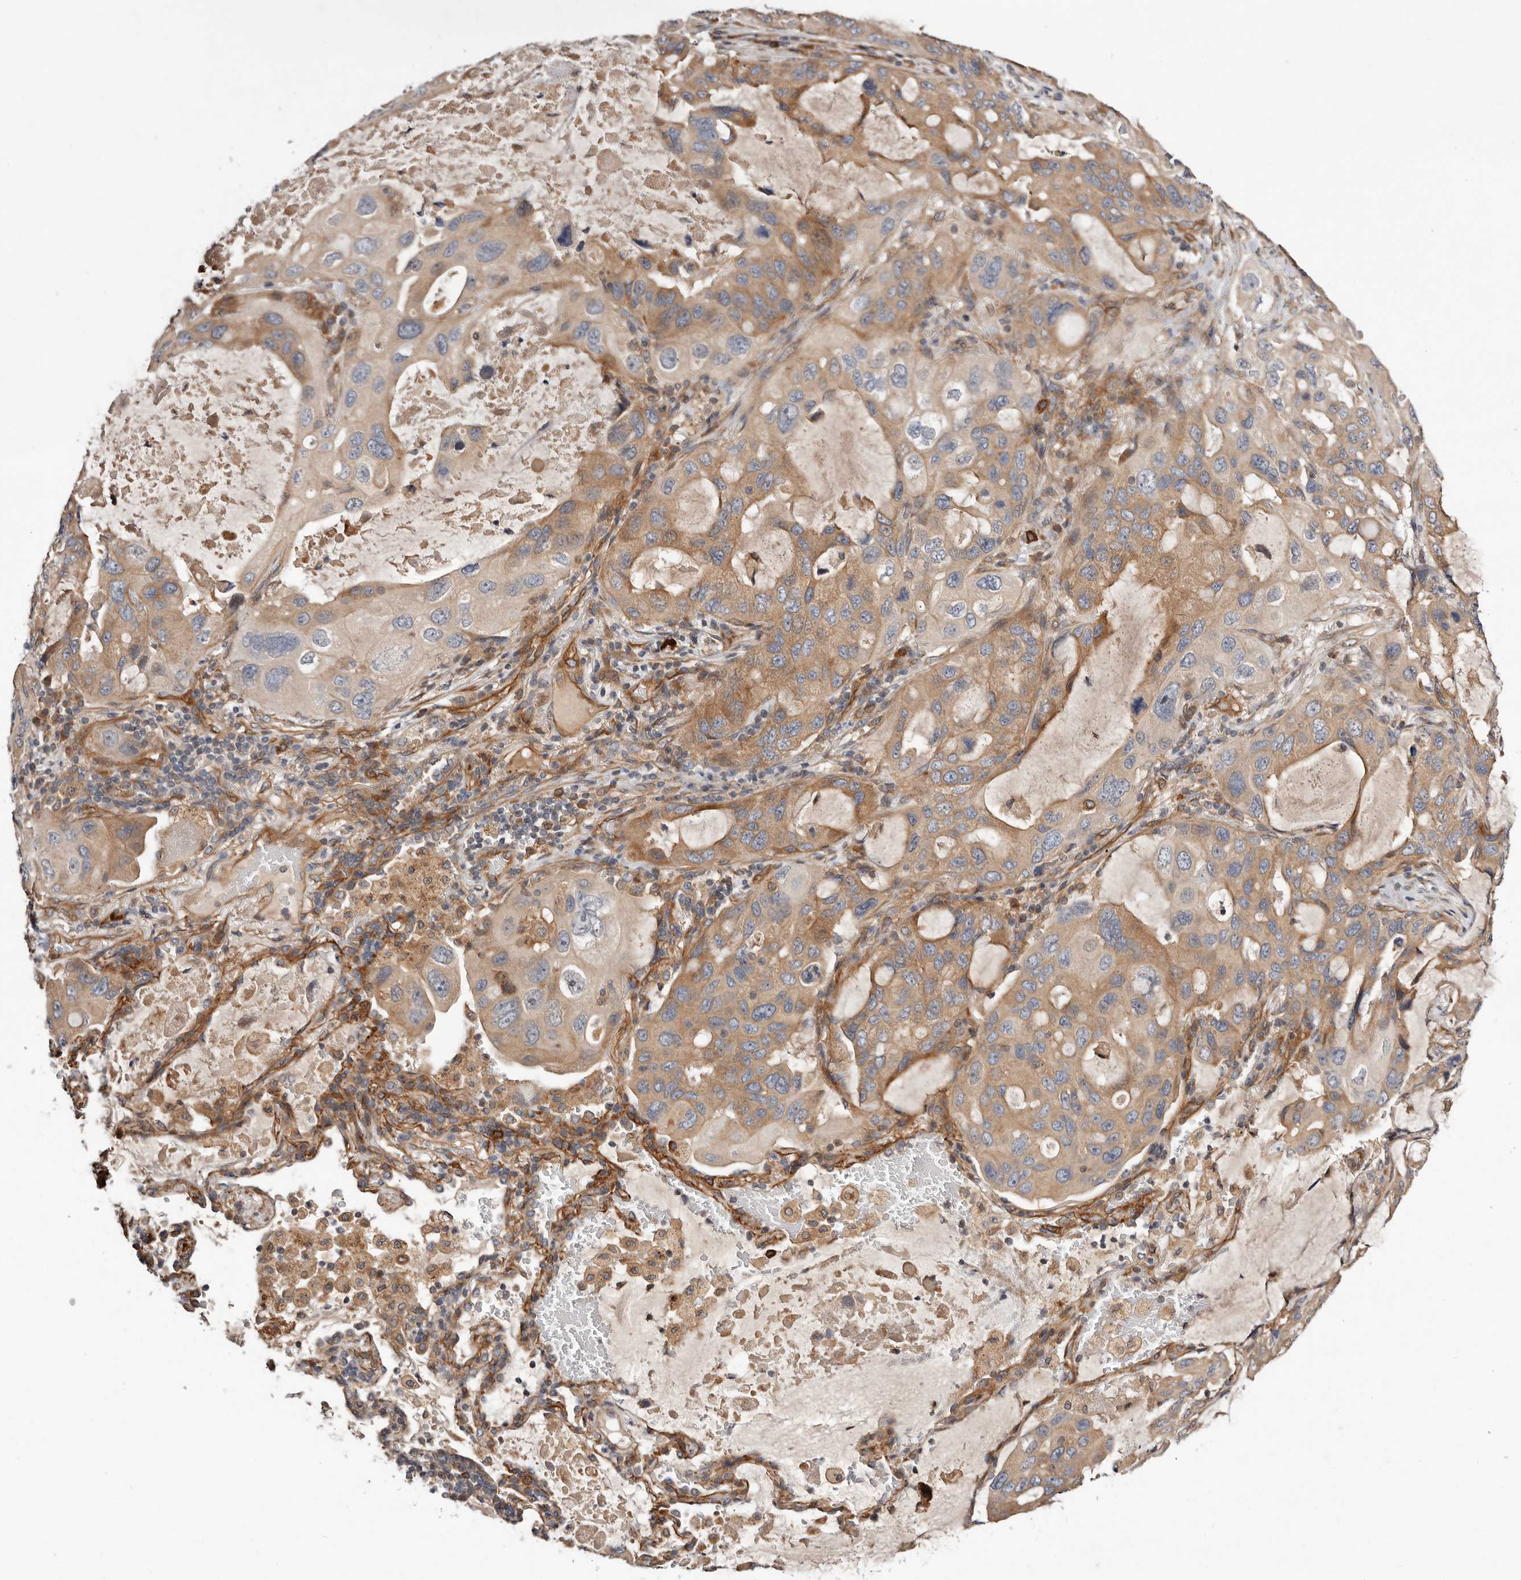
{"staining": {"intensity": "moderate", "quantity": ">75%", "location": "cytoplasmic/membranous"}, "tissue": "lung cancer", "cell_type": "Tumor cells", "image_type": "cancer", "snomed": [{"axis": "morphology", "description": "Squamous cell carcinoma, NOS"}, {"axis": "topography", "description": "Lung"}], "caption": "Immunohistochemistry image of neoplastic tissue: lung squamous cell carcinoma stained using immunohistochemistry (IHC) demonstrates medium levels of moderate protein expression localized specifically in the cytoplasmic/membranous of tumor cells, appearing as a cytoplasmic/membranous brown color.", "gene": "MACF1", "patient": {"sex": "female", "age": 73}}